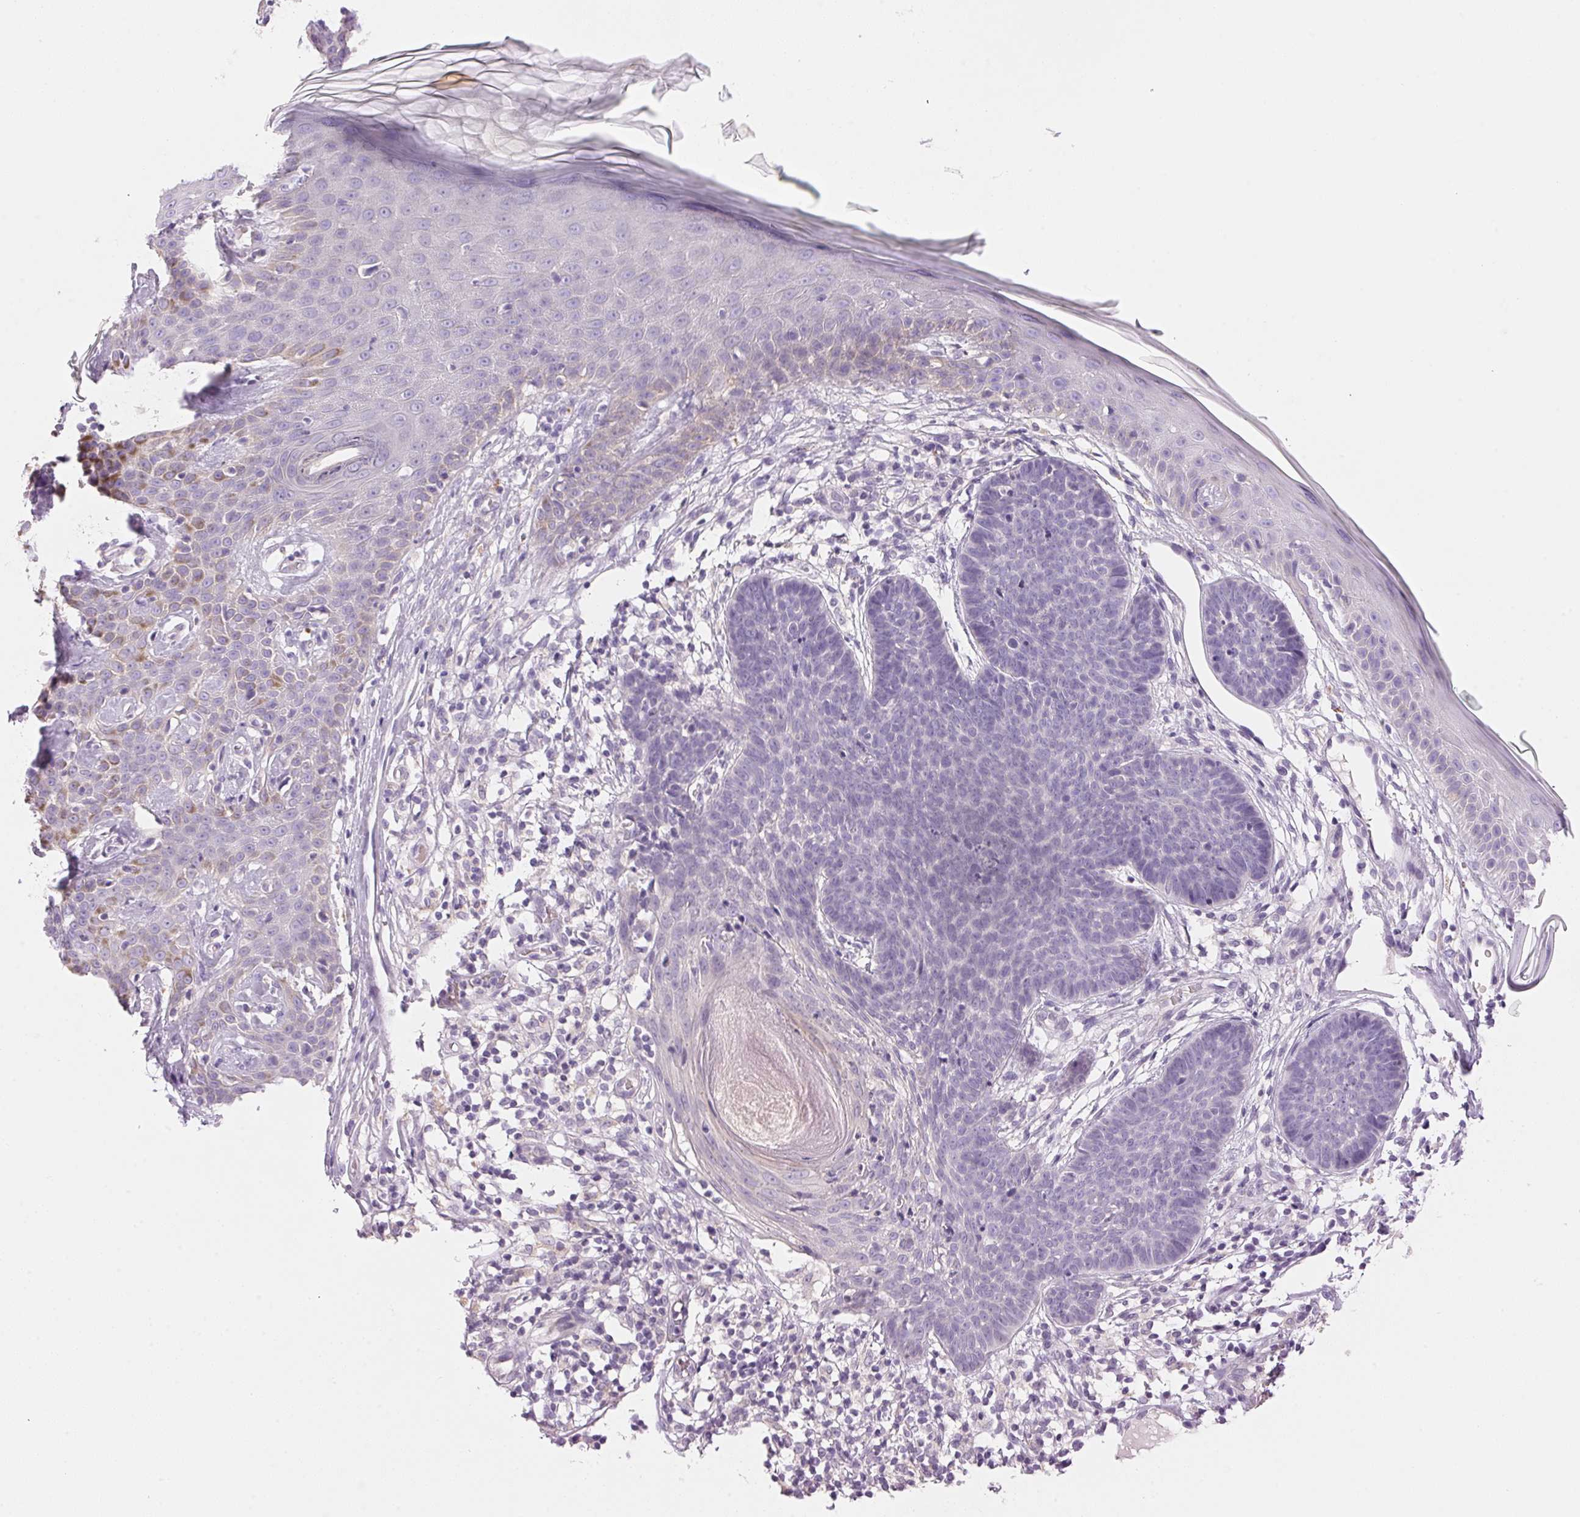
{"staining": {"intensity": "negative", "quantity": "none", "location": "none"}, "tissue": "skin cancer", "cell_type": "Tumor cells", "image_type": "cancer", "snomed": [{"axis": "morphology", "description": "Basal cell carcinoma"}, {"axis": "topography", "description": "Skin"}], "caption": "High magnification brightfield microscopy of skin cancer (basal cell carcinoma) stained with DAB (3,3'-diaminobenzidine) (brown) and counterstained with hematoxylin (blue): tumor cells show no significant staining.", "gene": "HSD17B2", "patient": {"sex": "male", "age": 85}}